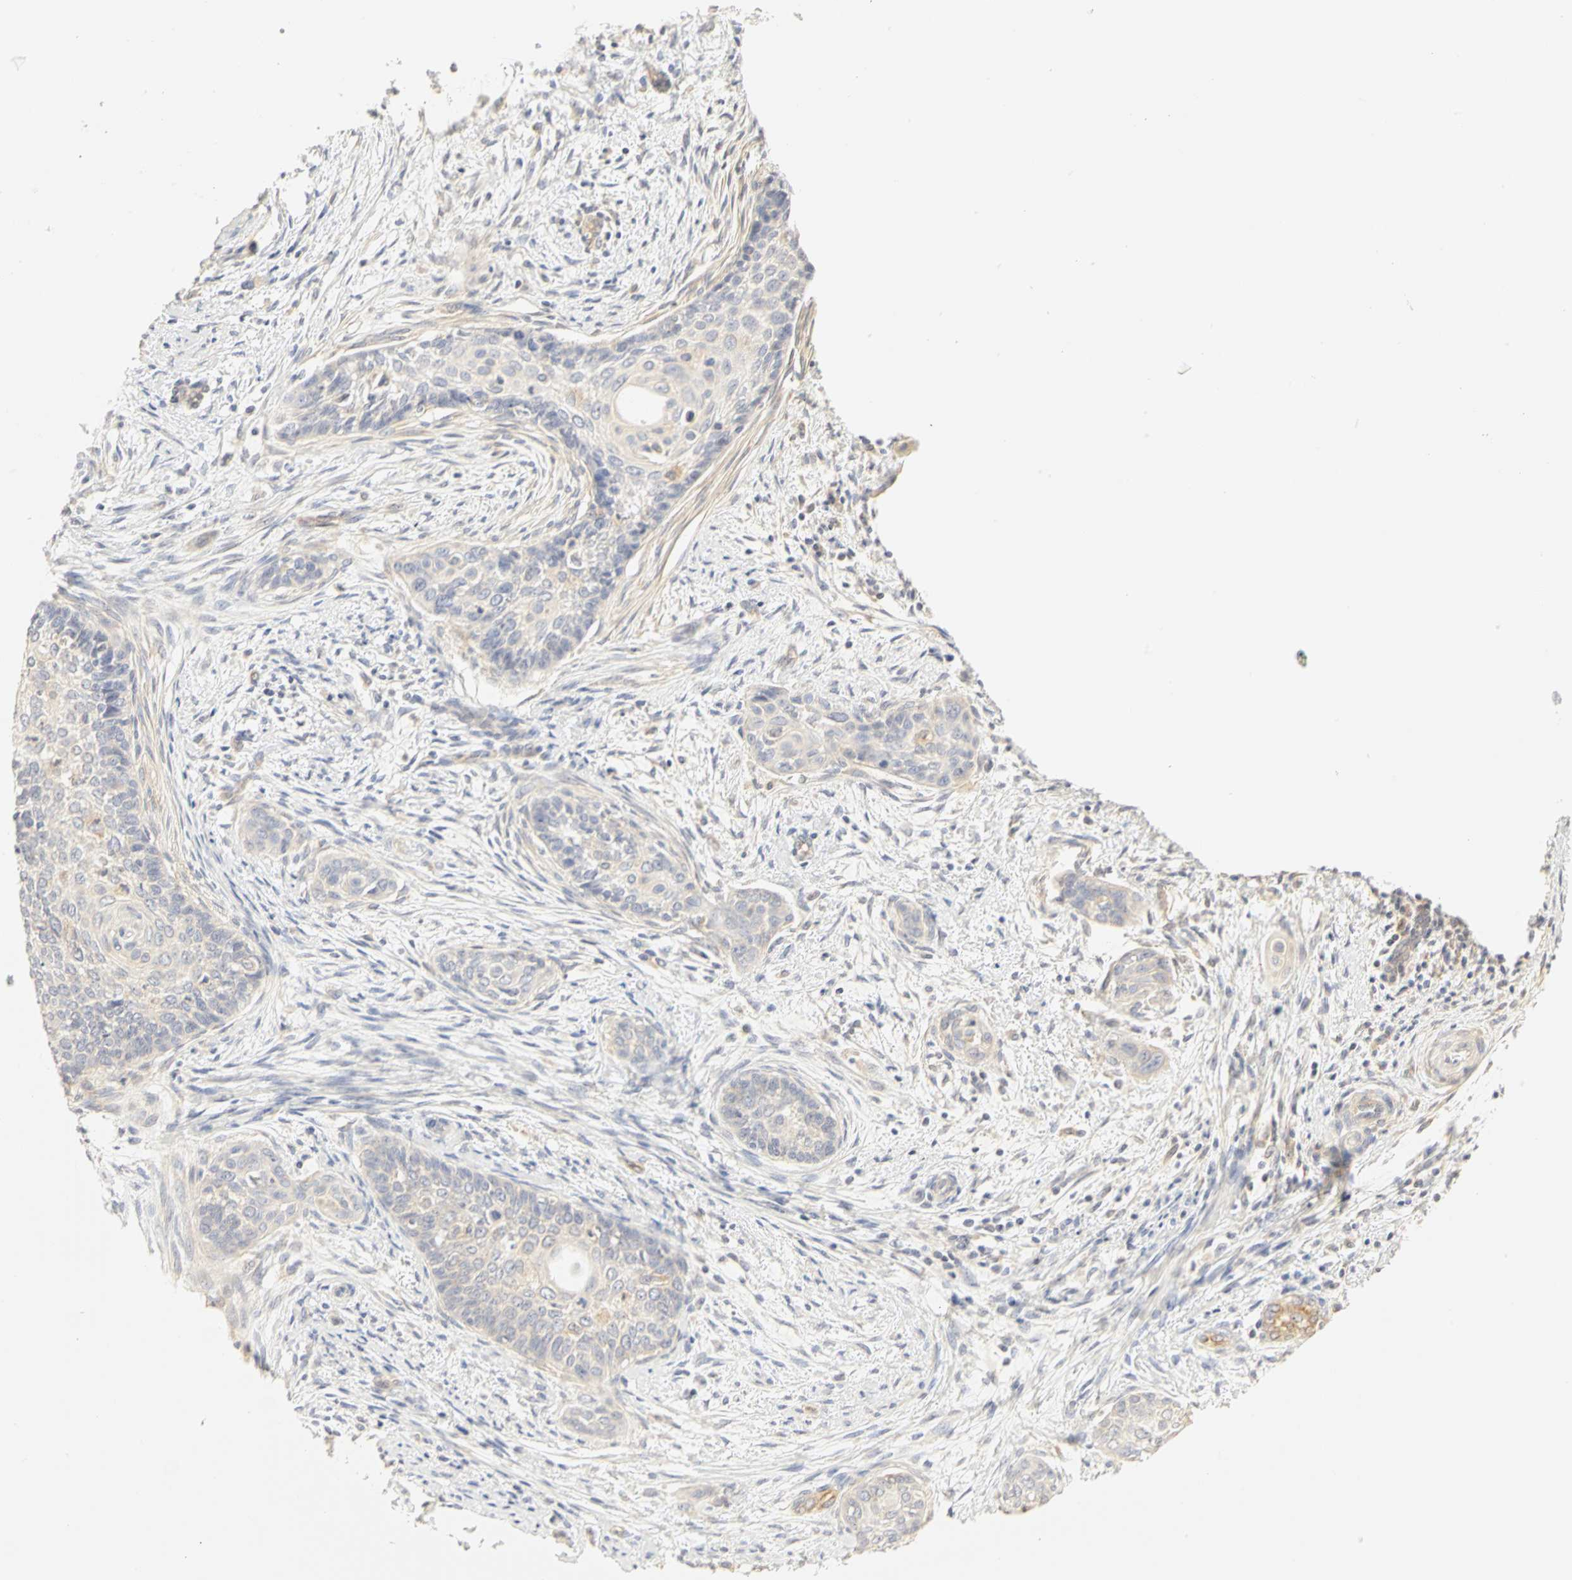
{"staining": {"intensity": "weak", "quantity": "25%-75%", "location": "cytoplasmic/membranous"}, "tissue": "cervical cancer", "cell_type": "Tumor cells", "image_type": "cancer", "snomed": [{"axis": "morphology", "description": "Squamous cell carcinoma, NOS"}, {"axis": "topography", "description": "Cervix"}], "caption": "The immunohistochemical stain labels weak cytoplasmic/membranous staining in tumor cells of cervical cancer (squamous cell carcinoma) tissue.", "gene": "GNRH2", "patient": {"sex": "female", "age": 33}}